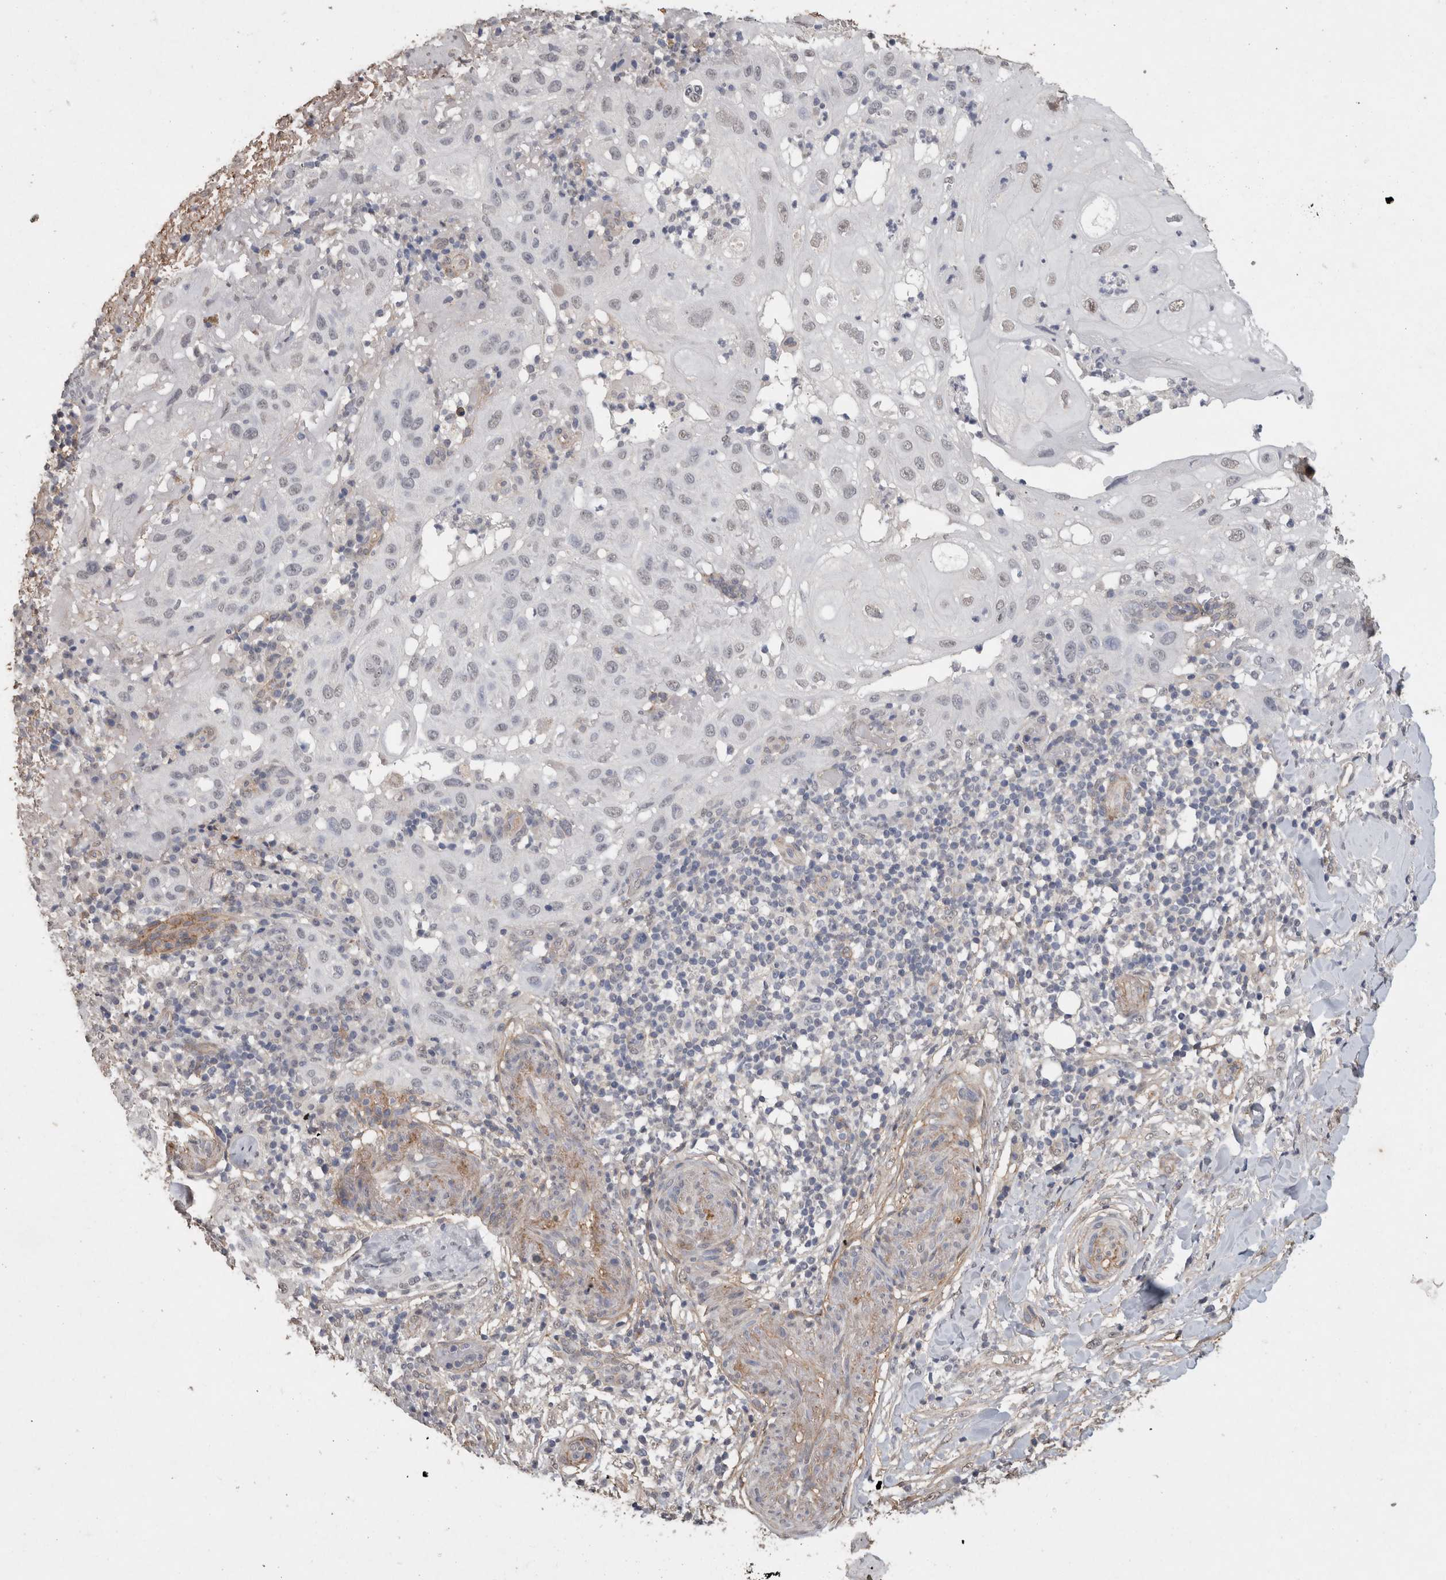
{"staining": {"intensity": "weak", "quantity": "<25%", "location": "nuclear"}, "tissue": "skin cancer", "cell_type": "Tumor cells", "image_type": "cancer", "snomed": [{"axis": "morphology", "description": "Normal tissue, NOS"}, {"axis": "morphology", "description": "Squamous cell carcinoma, NOS"}, {"axis": "topography", "description": "Skin"}], "caption": "There is no significant positivity in tumor cells of skin cancer (squamous cell carcinoma).", "gene": "RECK", "patient": {"sex": "female", "age": 96}}